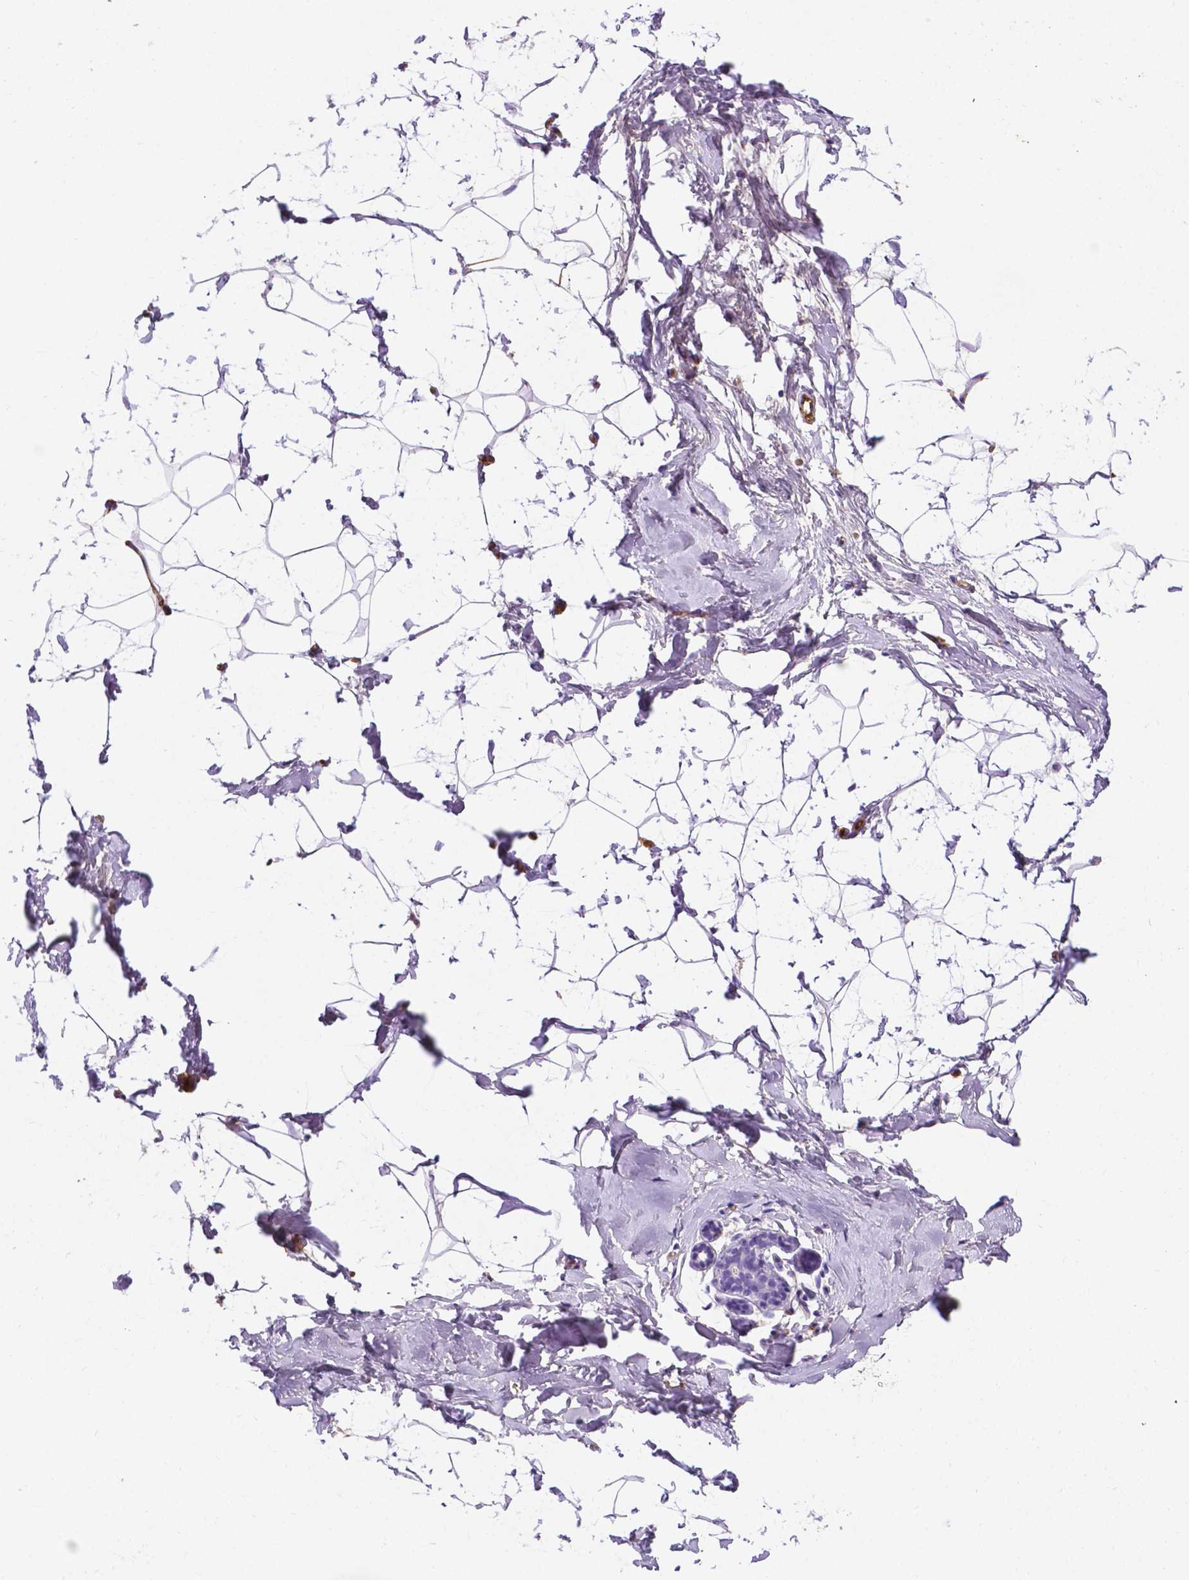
{"staining": {"intensity": "negative", "quantity": "none", "location": "none"}, "tissue": "breast", "cell_type": "Adipocytes", "image_type": "normal", "snomed": [{"axis": "morphology", "description": "Normal tissue, NOS"}, {"axis": "topography", "description": "Breast"}], "caption": "Image shows no significant protein staining in adipocytes of unremarkable breast.", "gene": "APOE", "patient": {"sex": "female", "age": 32}}